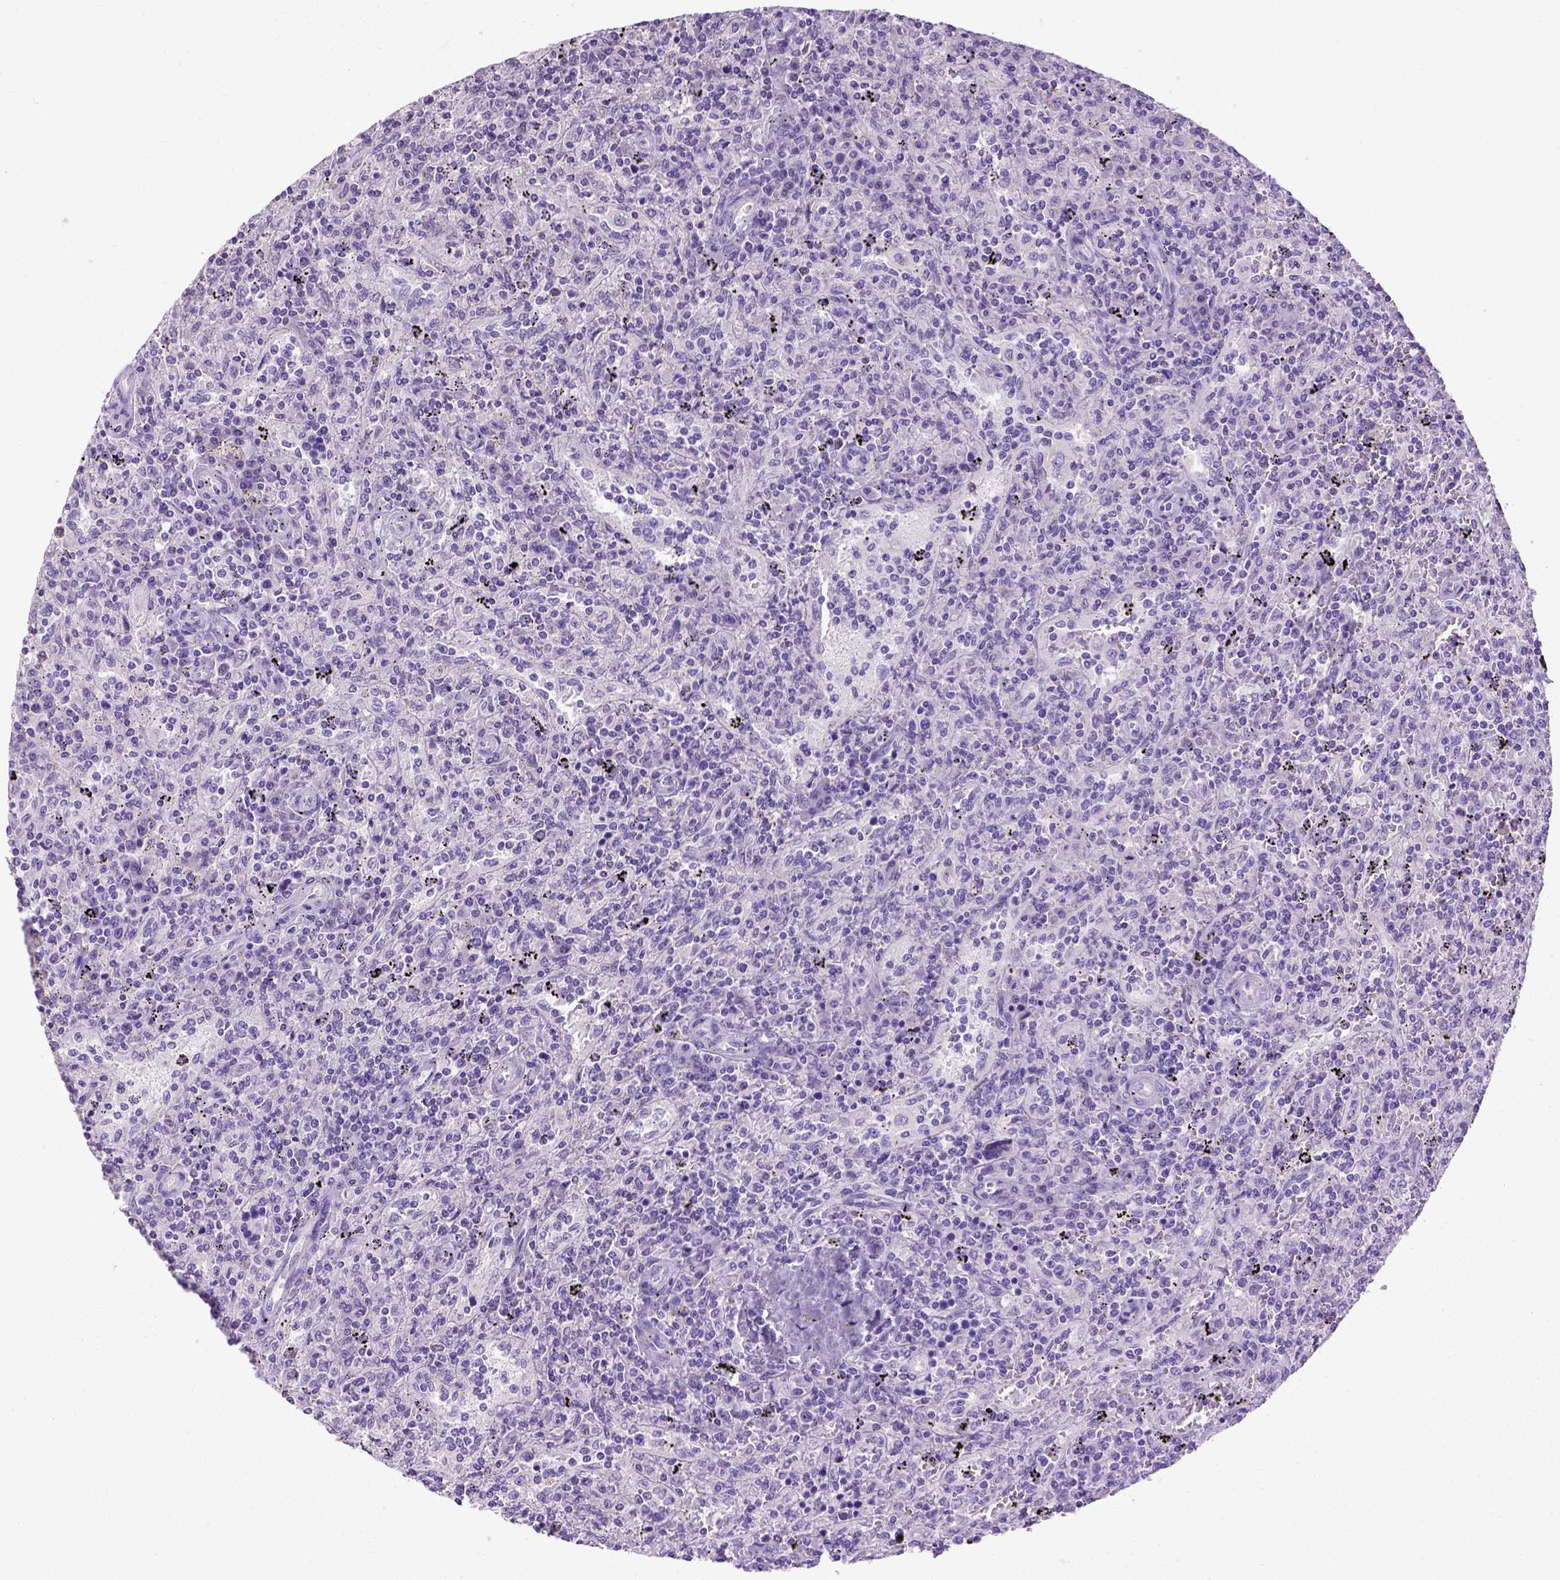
{"staining": {"intensity": "negative", "quantity": "none", "location": "none"}, "tissue": "lymphoma", "cell_type": "Tumor cells", "image_type": "cancer", "snomed": [{"axis": "morphology", "description": "Malignant lymphoma, non-Hodgkin's type, Low grade"}, {"axis": "topography", "description": "Spleen"}], "caption": "IHC of human lymphoma exhibits no staining in tumor cells.", "gene": "UTP4", "patient": {"sex": "male", "age": 62}}